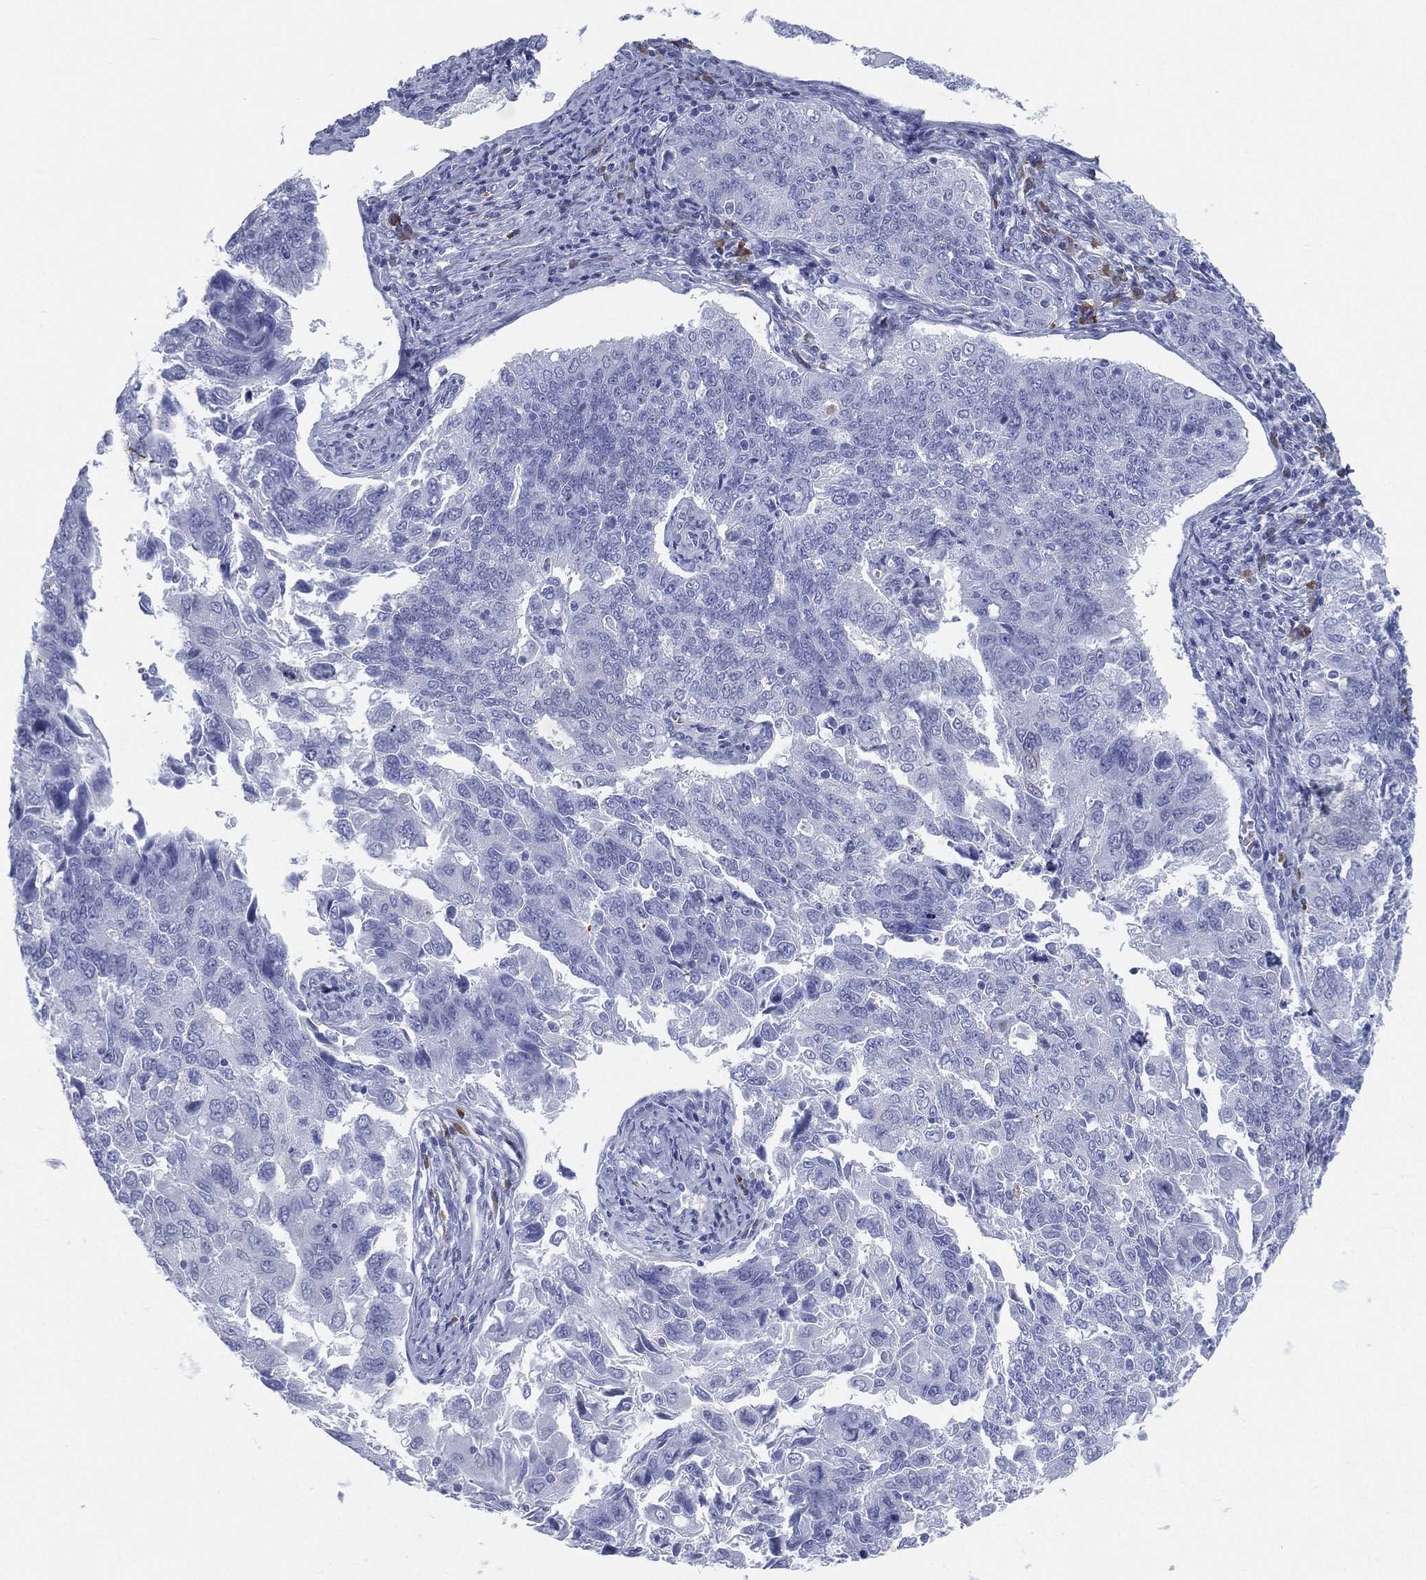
{"staining": {"intensity": "negative", "quantity": "none", "location": "none"}, "tissue": "endometrial cancer", "cell_type": "Tumor cells", "image_type": "cancer", "snomed": [{"axis": "morphology", "description": "Adenocarcinoma, NOS"}, {"axis": "topography", "description": "Endometrium"}], "caption": "This is an immunohistochemistry (IHC) image of endometrial adenocarcinoma. There is no positivity in tumor cells.", "gene": "CD79A", "patient": {"sex": "female", "age": 43}}